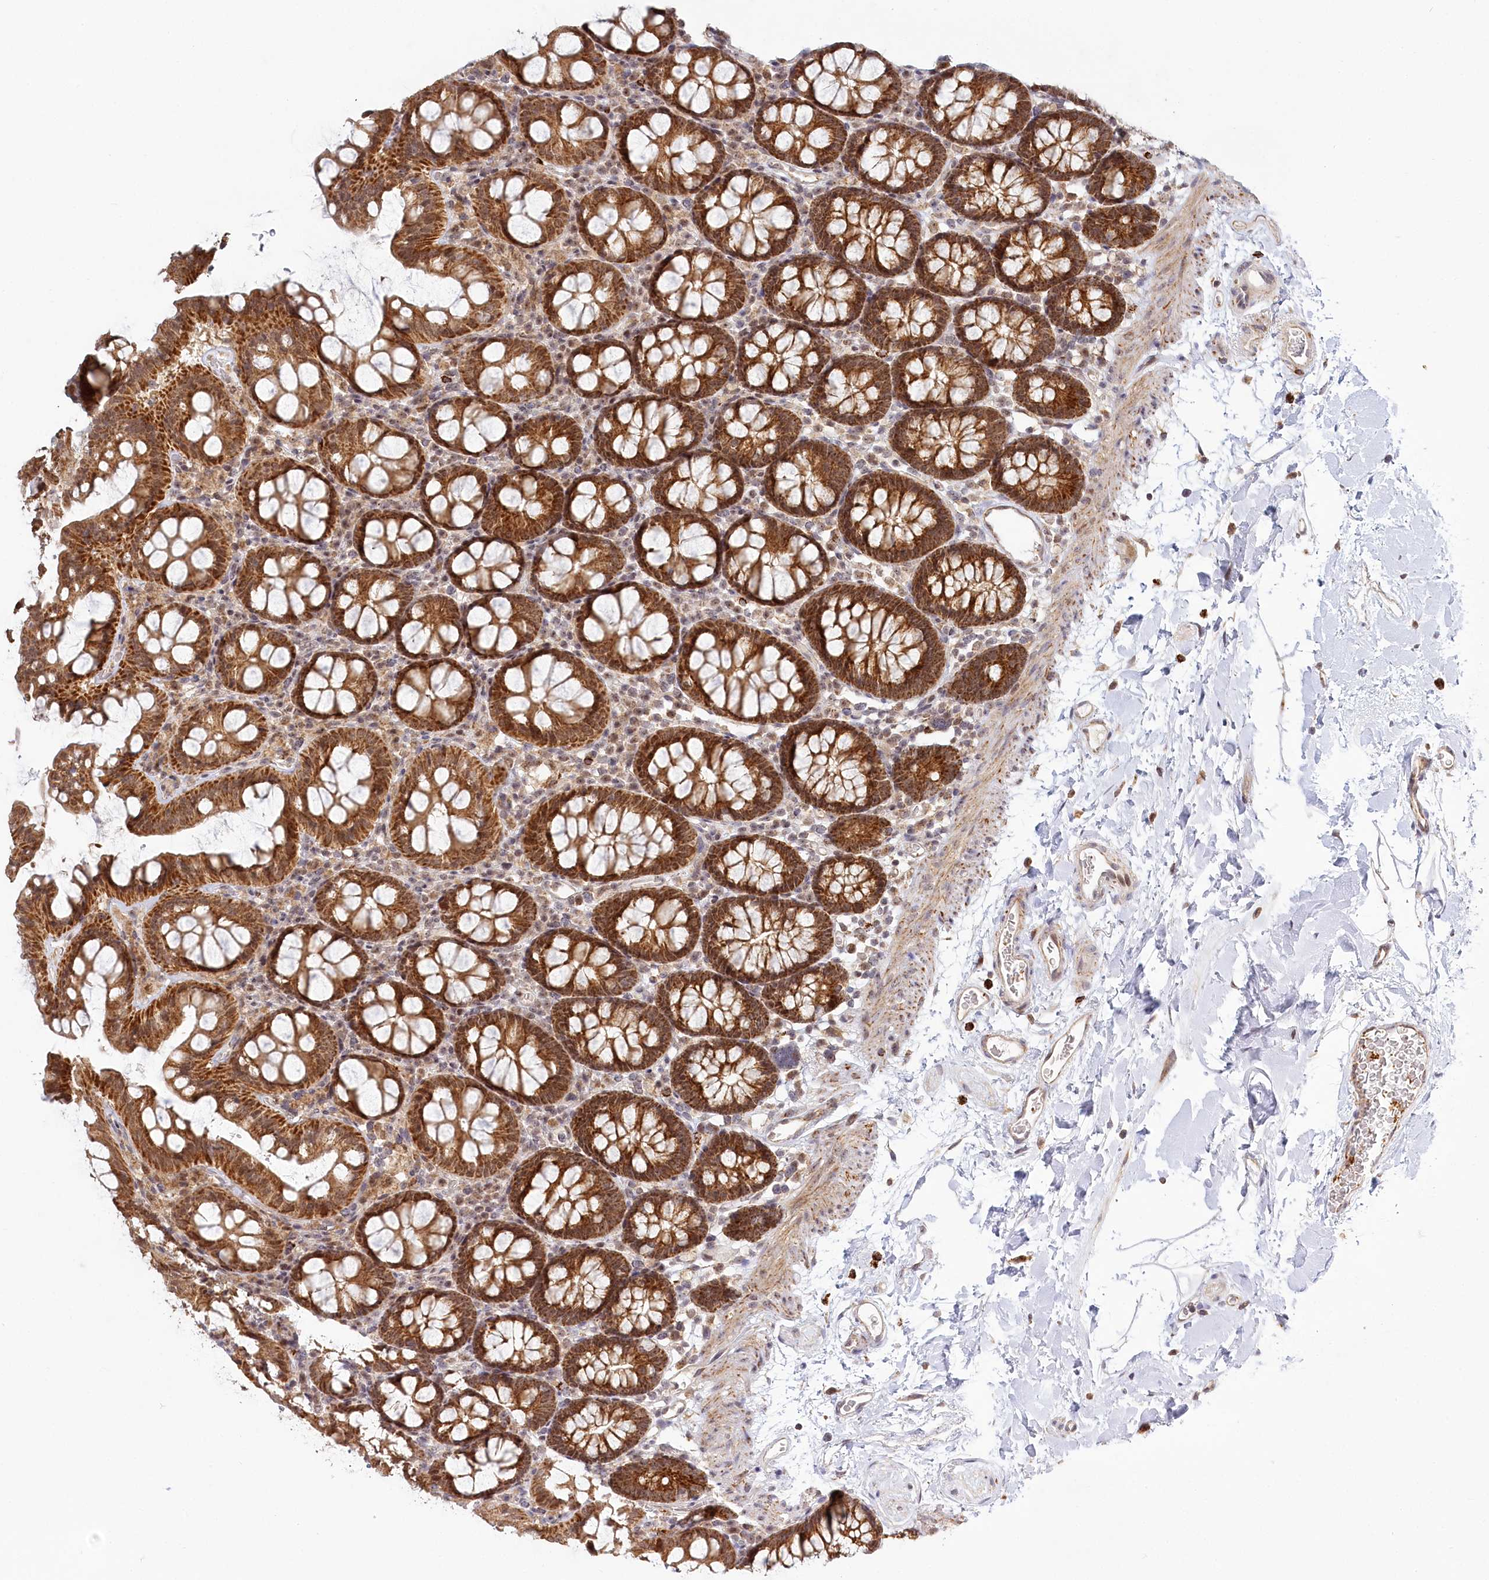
{"staining": {"intensity": "weak", "quantity": ">75%", "location": "cytoplasmic/membranous"}, "tissue": "colon", "cell_type": "Endothelial cells", "image_type": "normal", "snomed": [{"axis": "morphology", "description": "Normal tissue, NOS"}, {"axis": "topography", "description": "Colon"}], "caption": "Brown immunohistochemical staining in benign human colon exhibits weak cytoplasmic/membranous staining in approximately >75% of endothelial cells.", "gene": "RTN4IP1", "patient": {"sex": "male", "age": 75}}